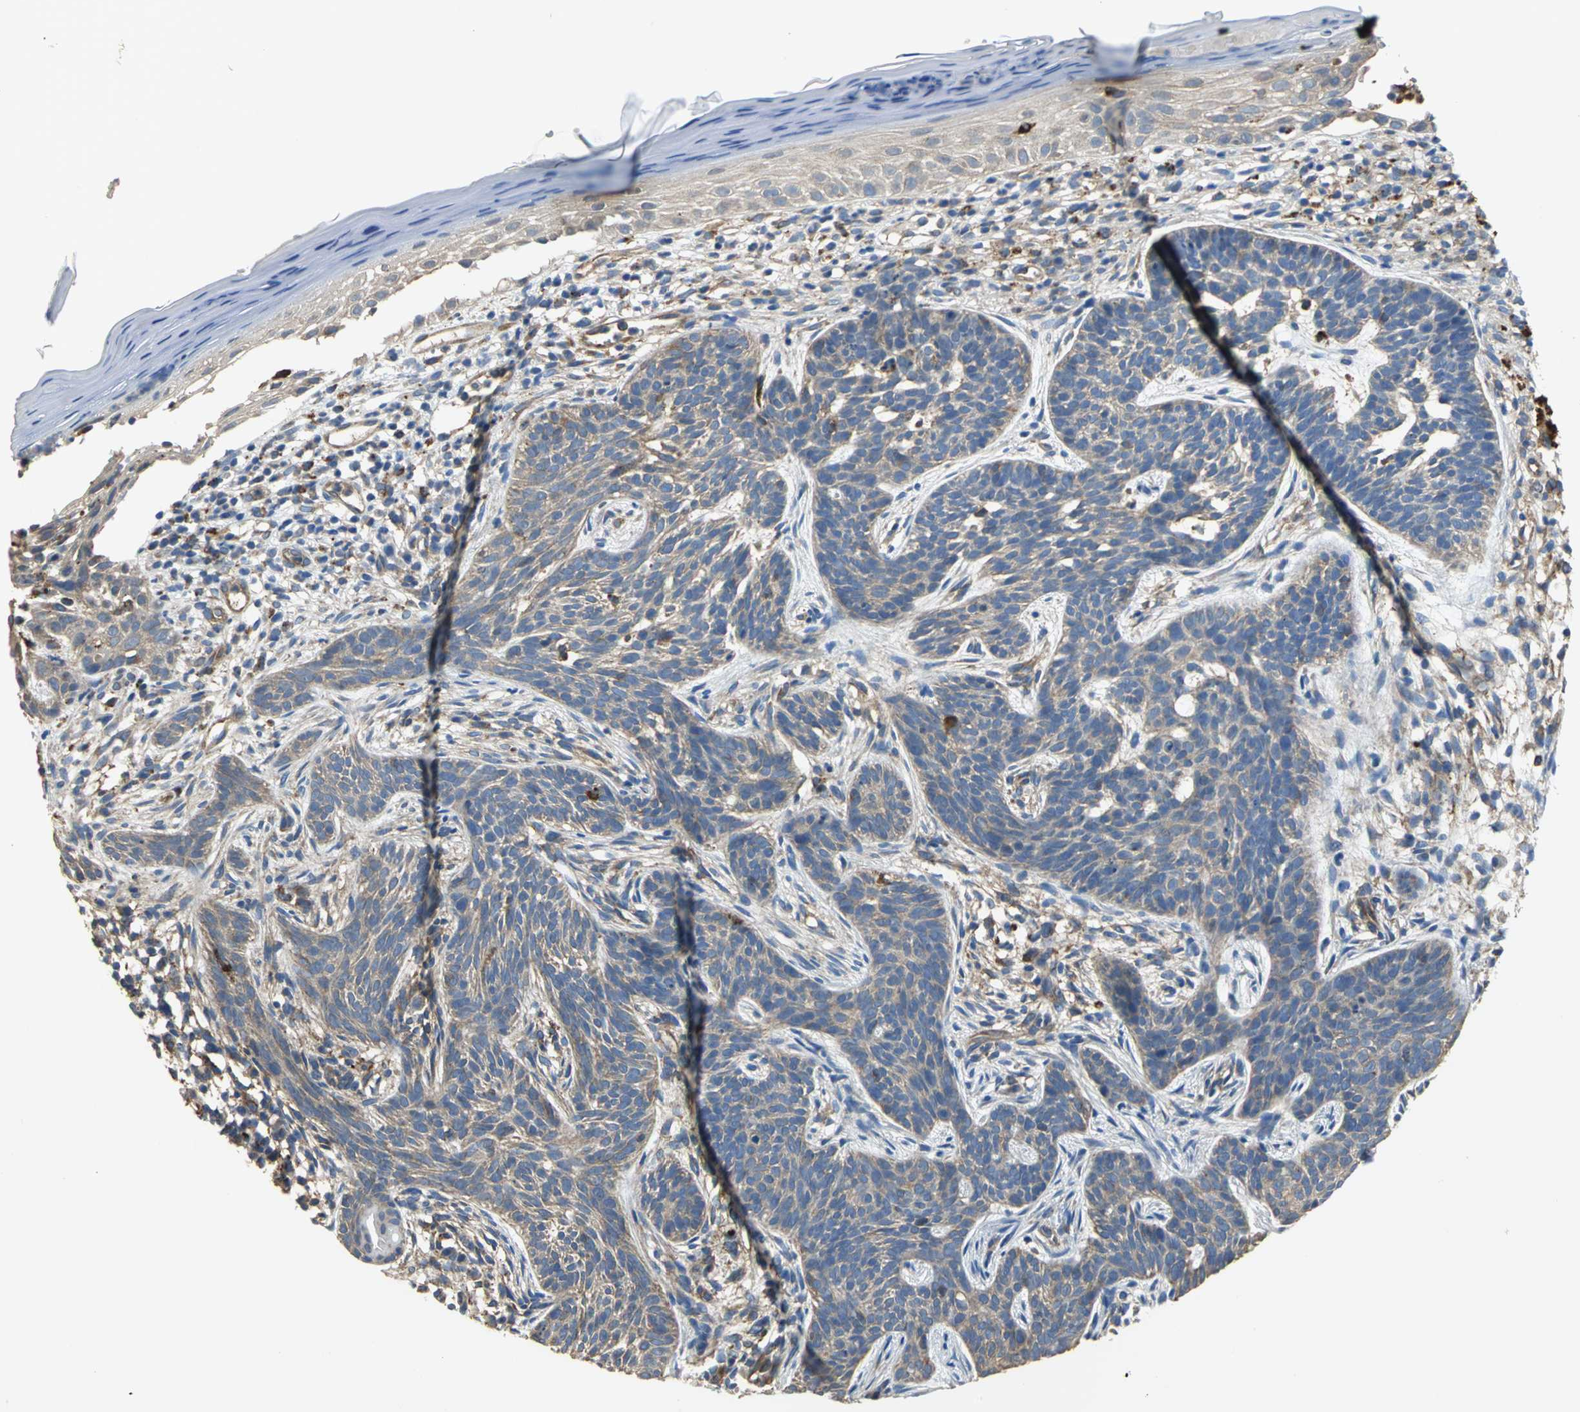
{"staining": {"intensity": "weak", "quantity": "25%-75%", "location": "cytoplasmic/membranous"}, "tissue": "skin cancer", "cell_type": "Tumor cells", "image_type": "cancer", "snomed": [{"axis": "morphology", "description": "Normal tissue, NOS"}, {"axis": "morphology", "description": "Basal cell carcinoma"}, {"axis": "topography", "description": "Skin"}], "caption": "Immunohistochemistry (IHC) staining of skin cancer (basal cell carcinoma), which demonstrates low levels of weak cytoplasmic/membranous staining in about 25%-75% of tumor cells indicating weak cytoplasmic/membranous protein expression. The staining was performed using DAB (brown) for protein detection and nuclei were counterstained in hematoxylin (blue).", "gene": "DIAPH2", "patient": {"sex": "female", "age": 69}}